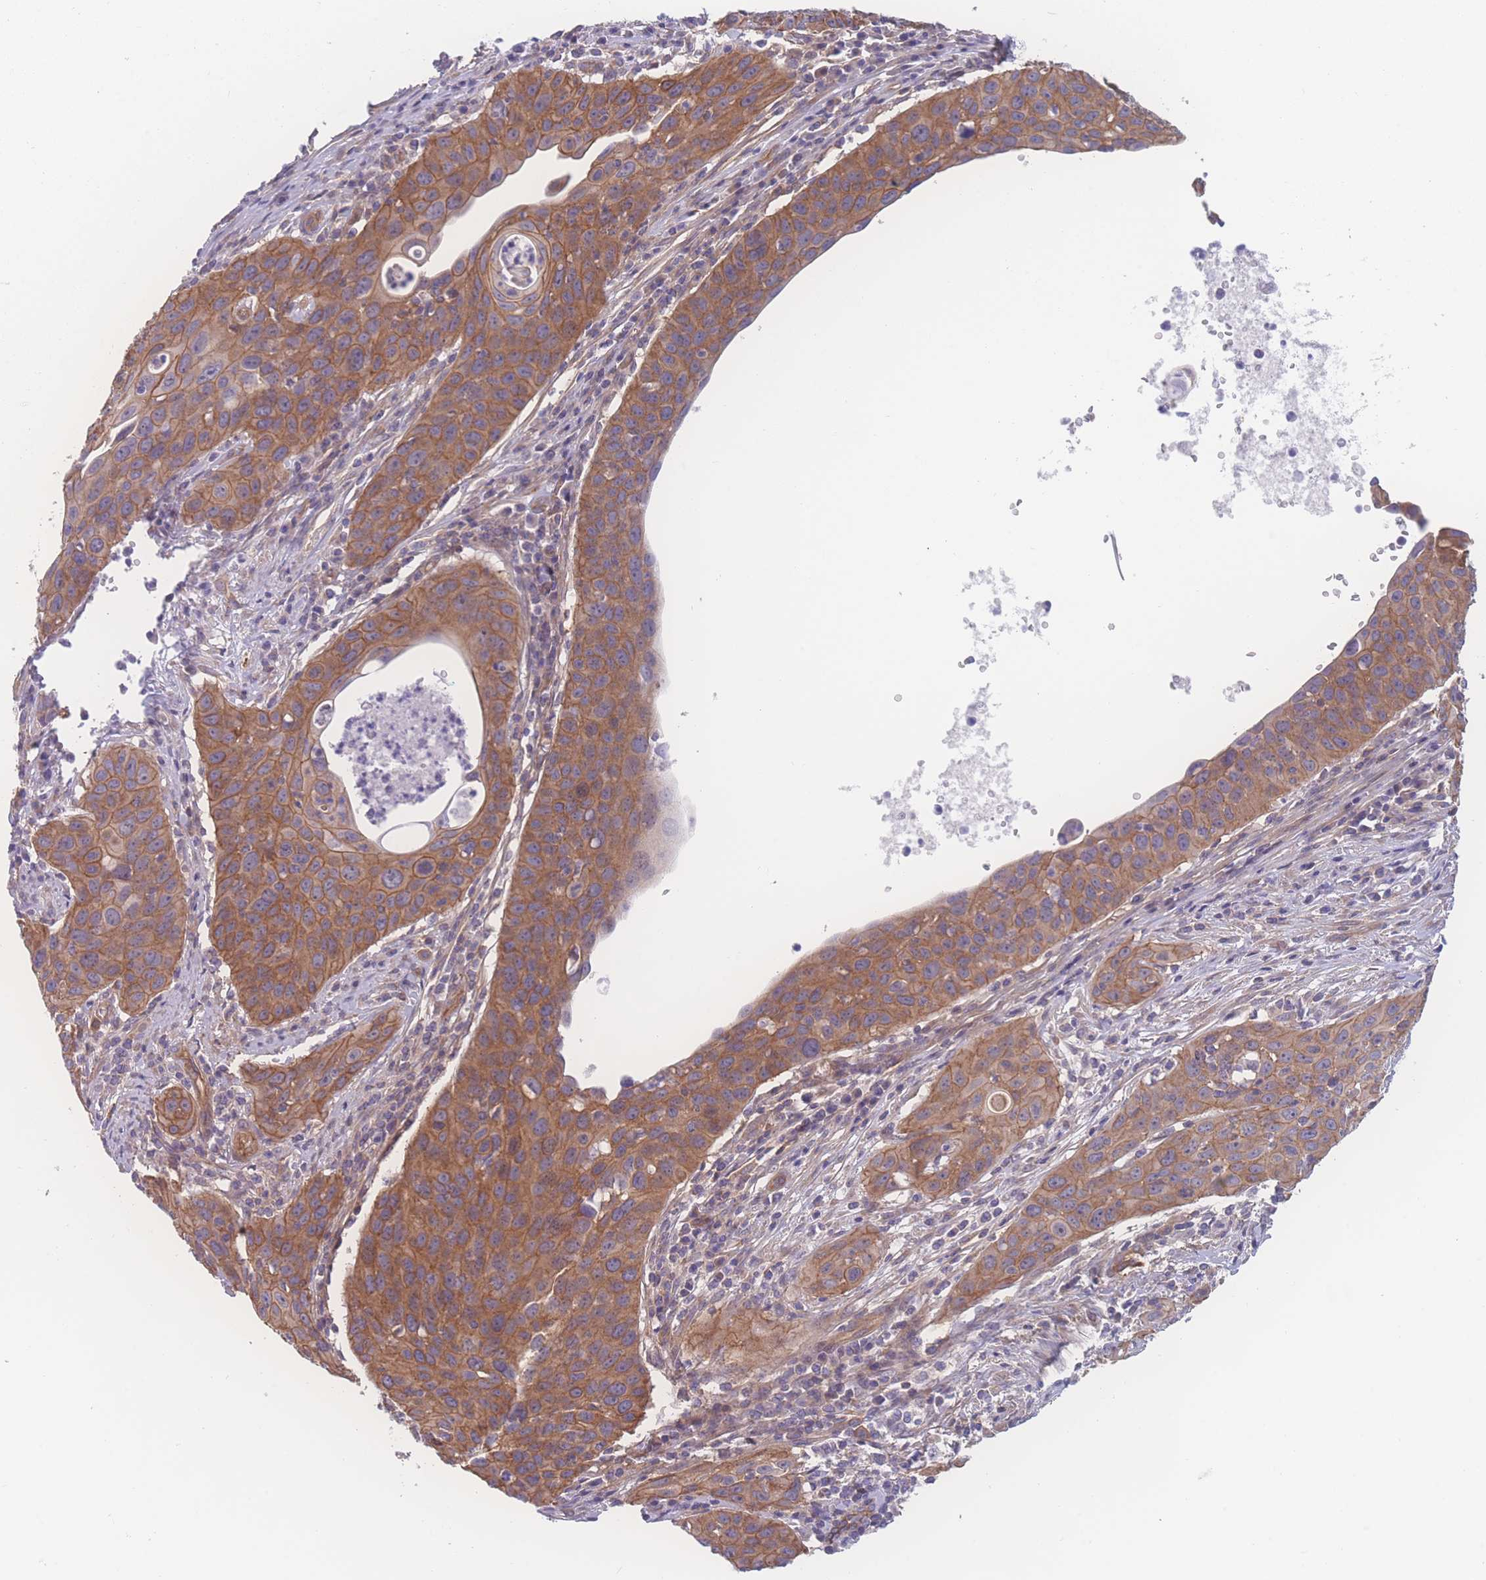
{"staining": {"intensity": "moderate", "quantity": ">75%", "location": "cytoplasmic/membranous"}, "tissue": "cervical cancer", "cell_type": "Tumor cells", "image_type": "cancer", "snomed": [{"axis": "morphology", "description": "Squamous cell carcinoma, NOS"}, {"axis": "topography", "description": "Cervix"}], "caption": "This histopathology image shows immunohistochemistry staining of human cervical cancer, with medium moderate cytoplasmic/membranous staining in approximately >75% of tumor cells.", "gene": "CFAP97", "patient": {"sex": "female", "age": 36}}